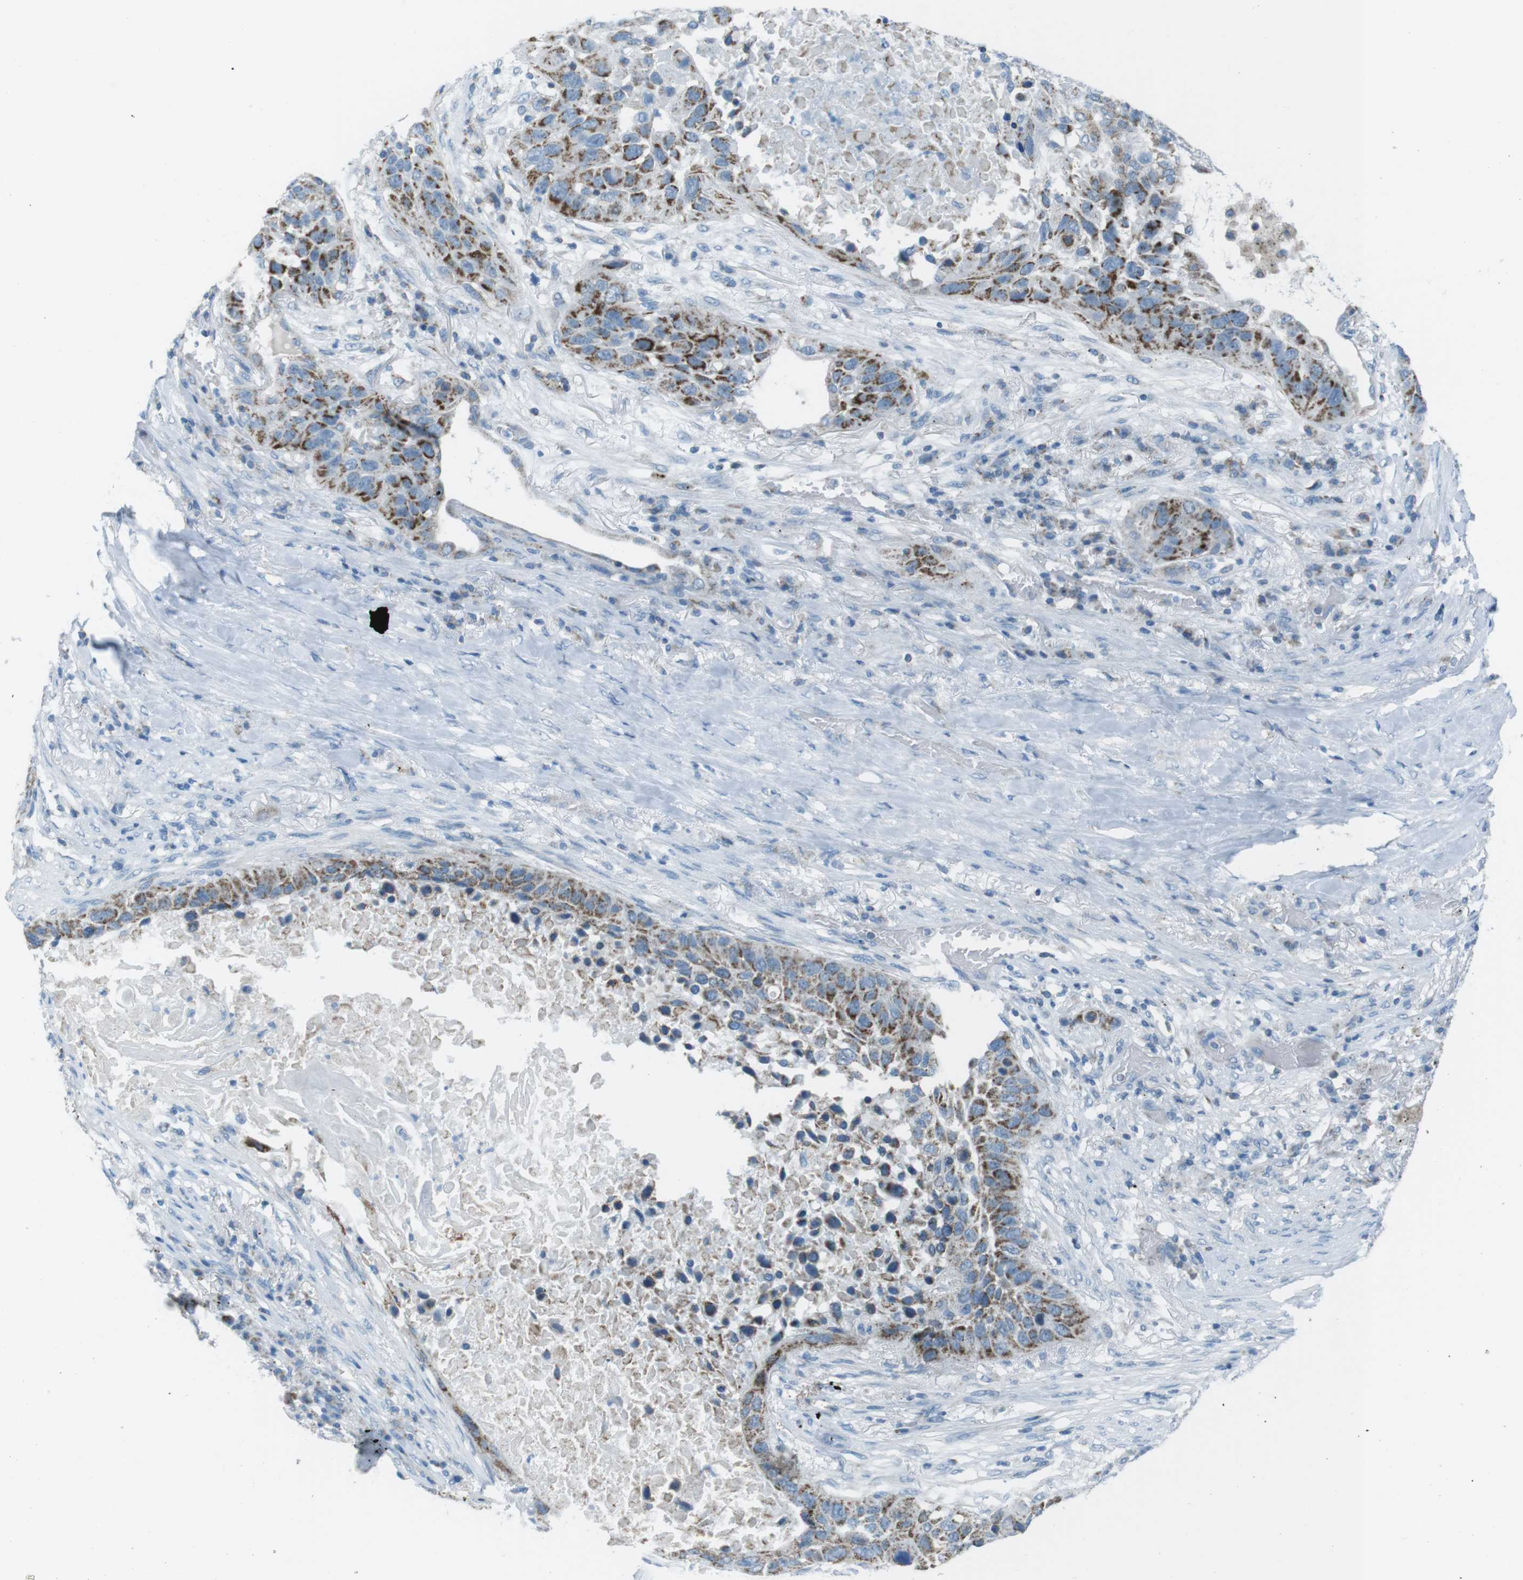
{"staining": {"intensity": "strong", "quantity": "25%-75%", "location": "cytoplasmic/membranous"}, "tissue": "lung cancer", "cell_type": "Tumor cells", "image_type": "cancer", "snomed": [{"axis": "morphology", "description": "Squamous cell carcinoma, NOS"}, {"axis": "topography", "description": "Lung"}], "caption": "The histopathology image displays immunohistochemical staining of lung squamous cell carcinoma. There is strong cytoplasmic/membranous expression is seen in about 25%-75% of tumor cells.", "gene": "DNAJA3", "patient": {"sex": "male", "age": 57}}